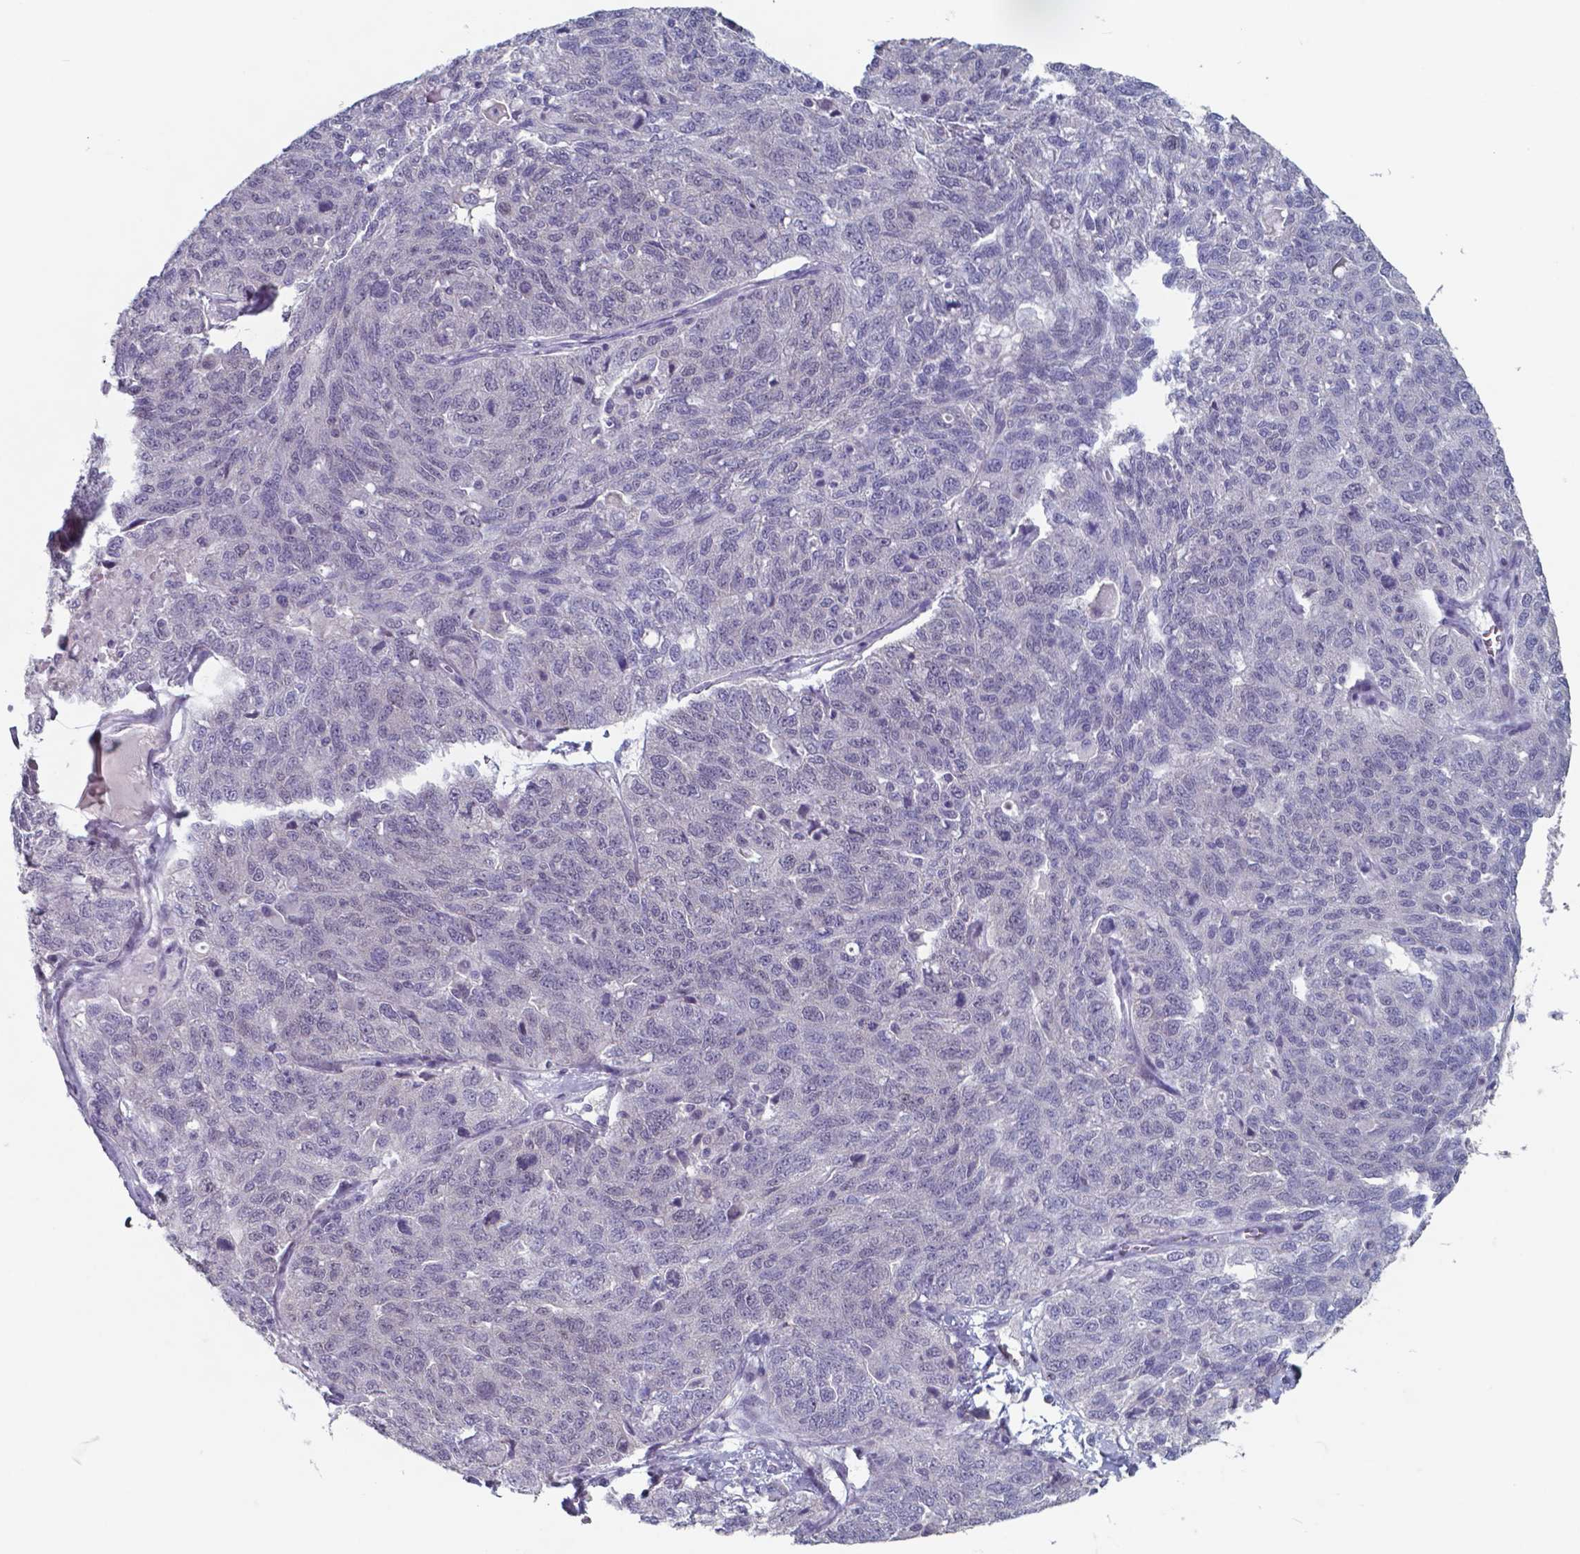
{"staining": {"intensity": "negative", "quantity": "none", "location": "none"}, "tissue": "ovarian cancer", "cell_type": "Tumor cells", "image_type": "cancer", "snomed": [{"axis": "morphology", "description": "Cystadenocarcinoma, serous, NOS"}, {"axis": "topography", "description": "Ovary"}], "caption": "Immunohistochemistry photomicrograph of neoplastic tissue: ovarian cancer stained with DAB (3,3'-diaminobenzidine) displays no significant protein positivity in tumor cells. (Stains: DAB (3,3'-diaminobenzidine) immunohistochemistry (IHC) with hematoxylin counter stain, Microscopy: brightfield microscopy at high magnification).", "gene": "TDP2", "patient": {"sex": "female", "age": 71}}